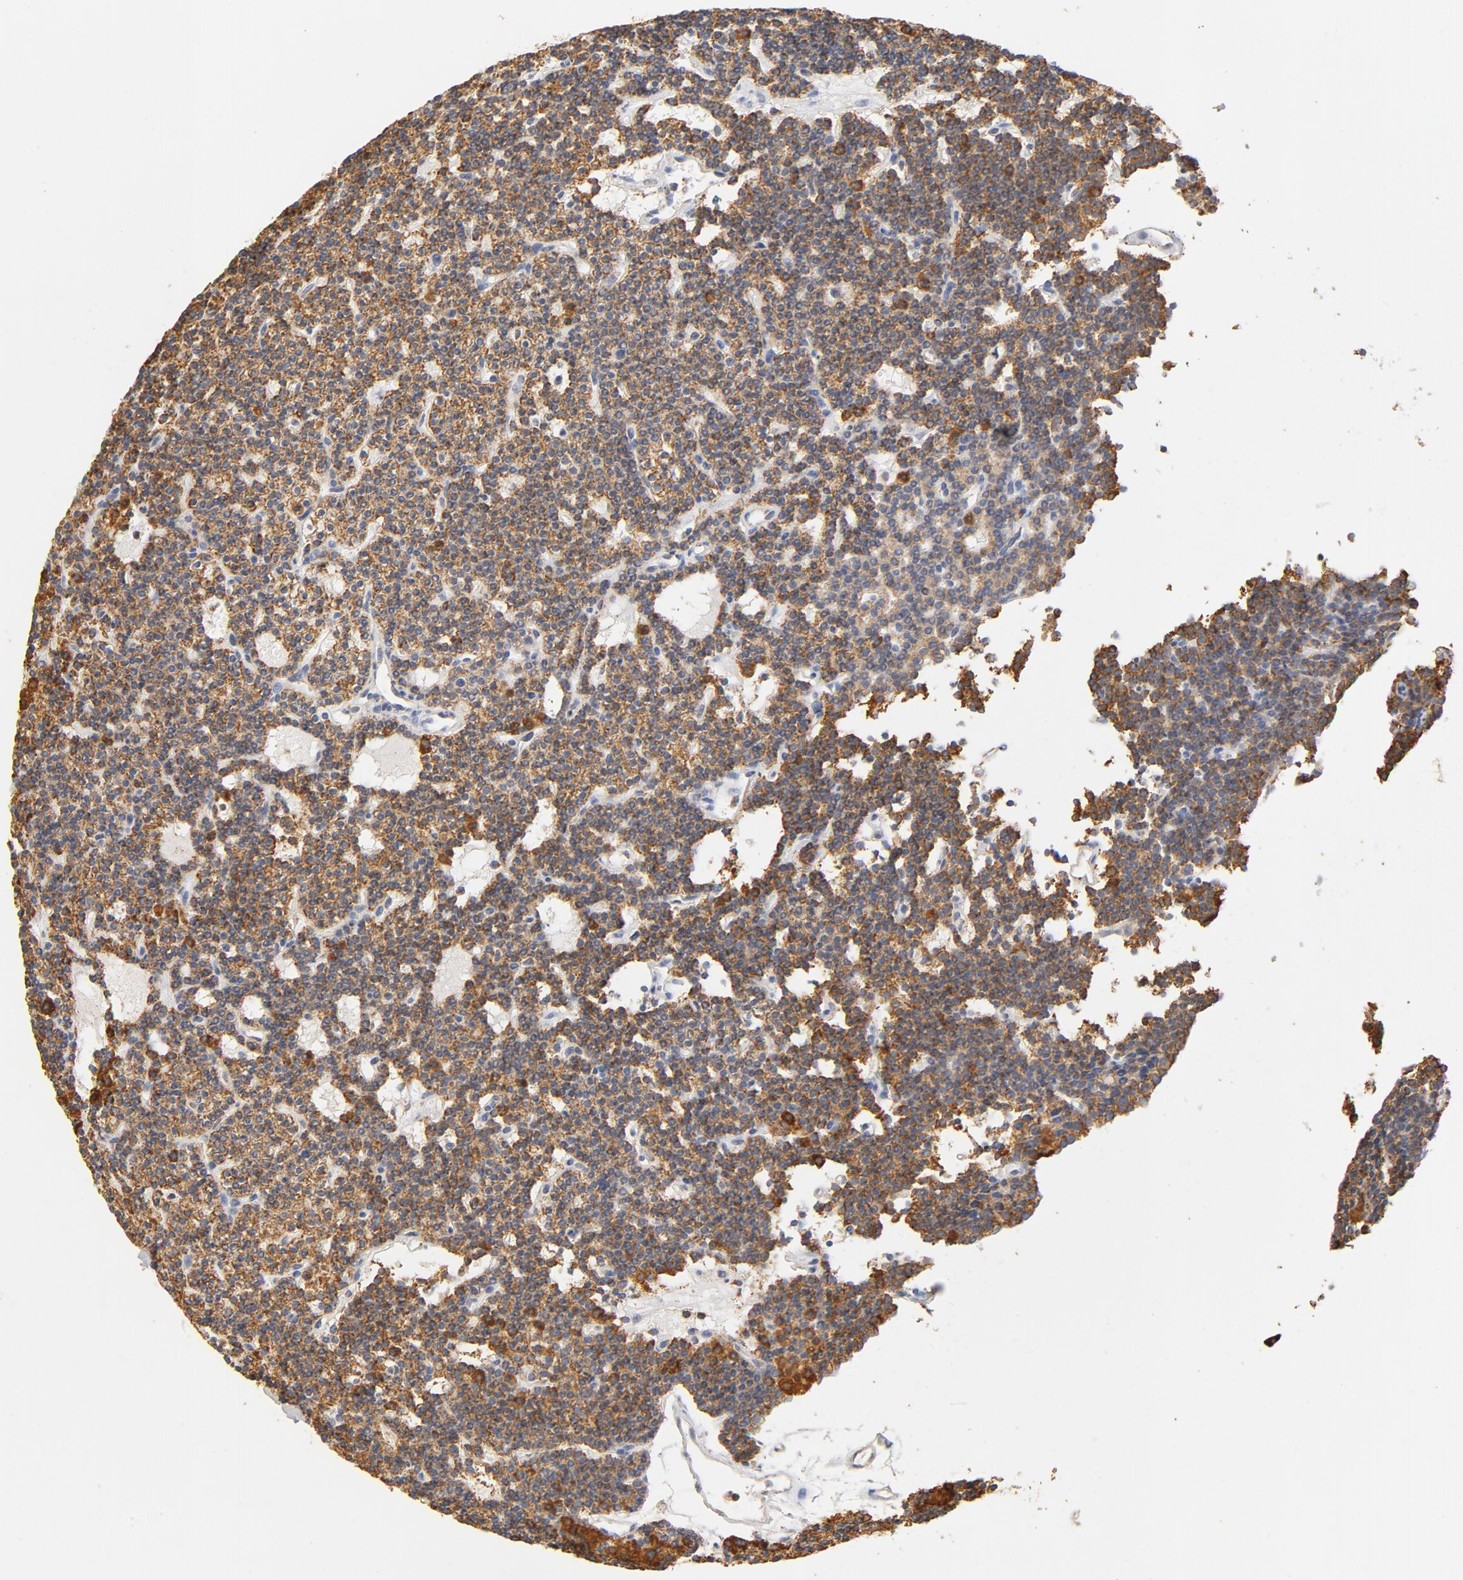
{"staining": {"intensity": "moderate", "quantity": ">75%", "location": "cytoplasmic/membranous"}, "tissue": "parathyroid gland", "cell_type": "Glandular cells", "image_type": "normal", "snomed": [{"axis": "morphology", "description": "Normal tissue, NOS"}, {"axis": "topography", "description": "Parathyroid gland"}], "caption": "Immunohistochemical staining of unremarkable parathyroid gland exhibits medium levels of moderate cytoplasmic/membranous positivity in approximately >75% of glandular cells.", "gene": "COX4I1", "patient": {"sex": "female", "age": 45}}